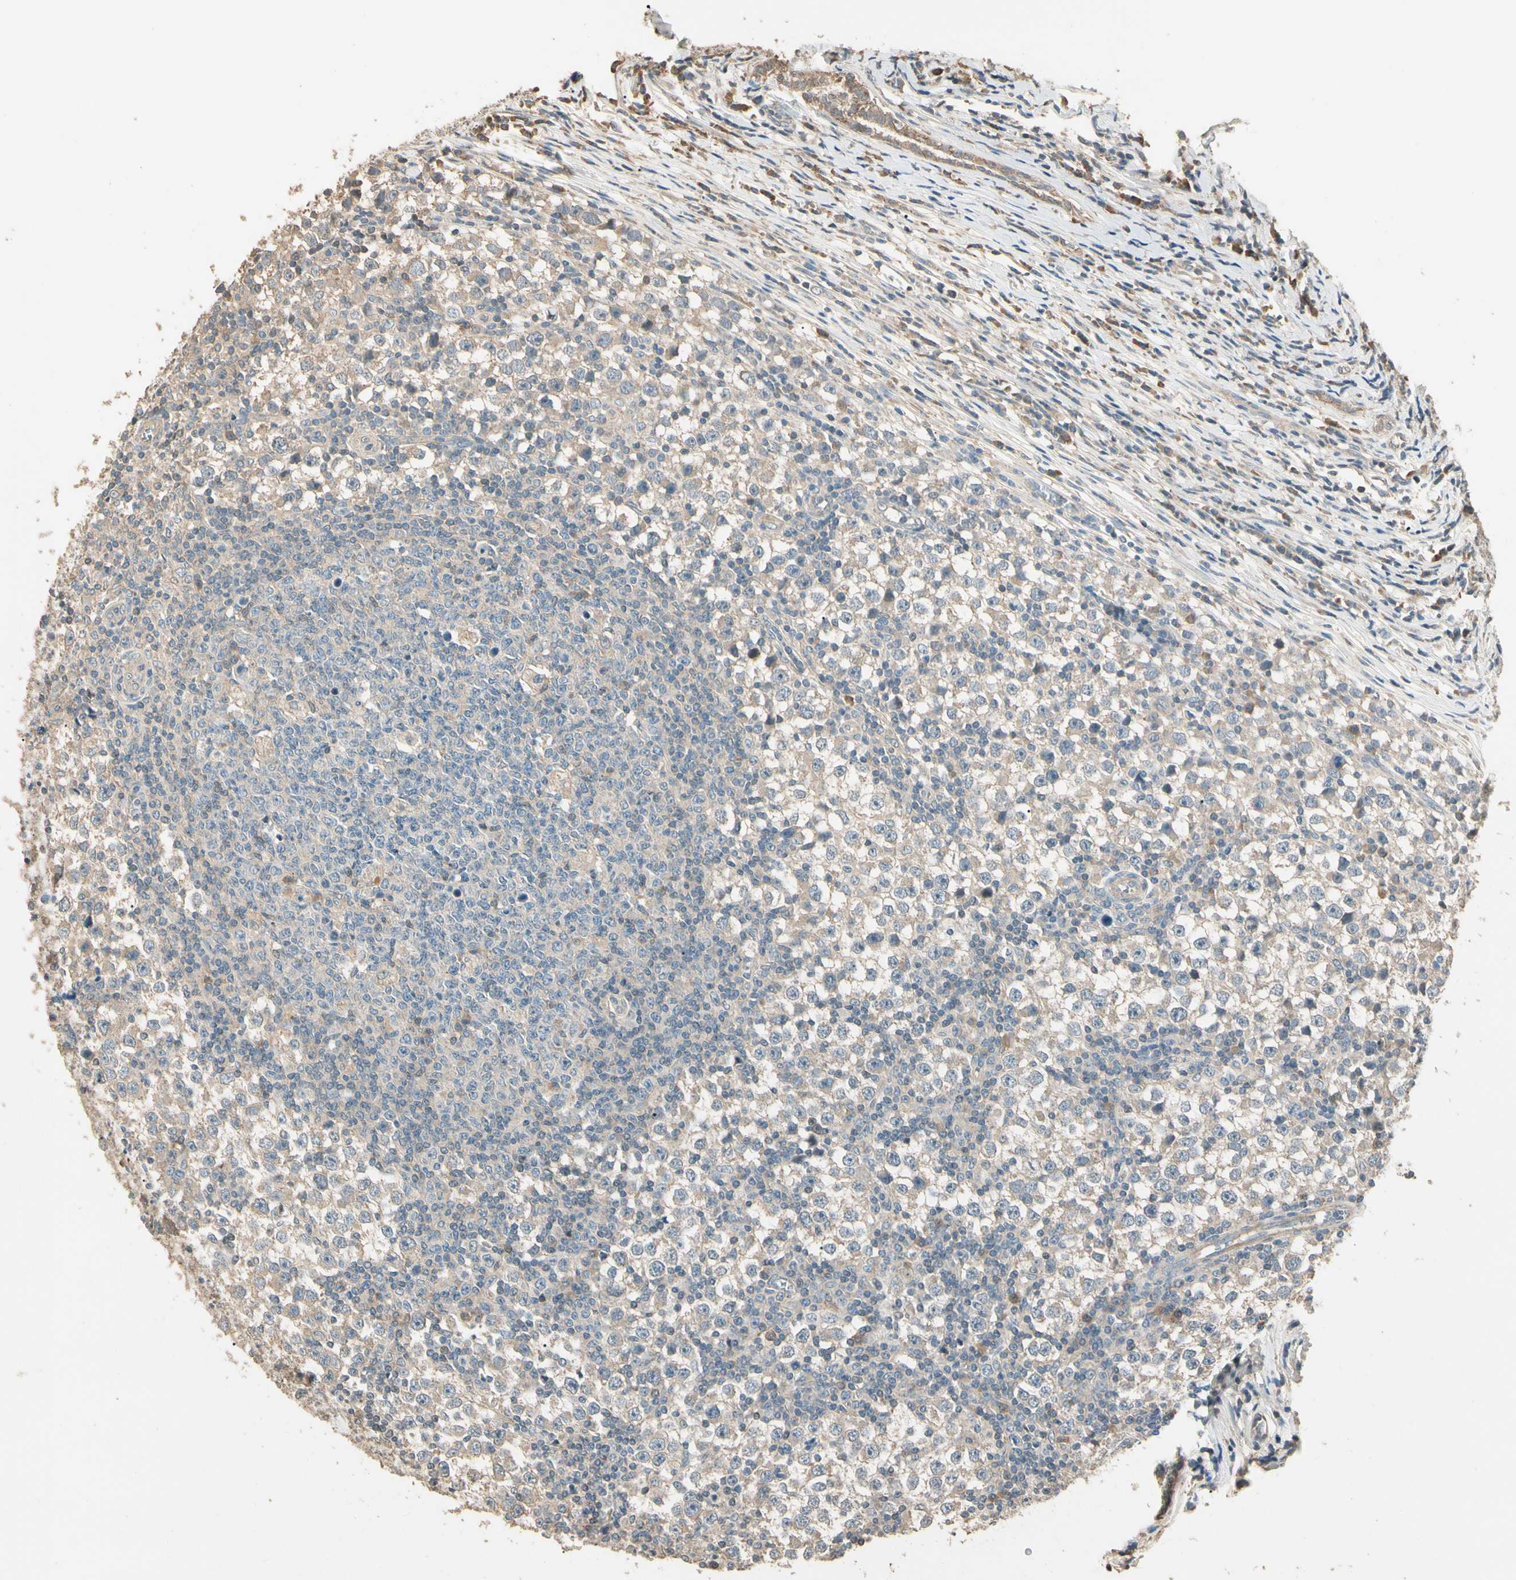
{"staining": {"intensity": "weak", "quantity": ">75%", "location": "cytoplasmic/membranous"}, "tissue": "testis cancer", "cell_type": "Tumor cells", "image_type": "cancer", "snomed": [{"axis": "morphology", "description": "Seminoma, NOS"}, {"axis": "topography", "description": "Testis"}], "caption": "Testis seminoma stained for a protein (brown) exhibits weak cytoplasmic/membranous positive staining in about >75% of tumor cells.", "gene": "CDH6", "patient": {"sex": "male", "age": 65}}